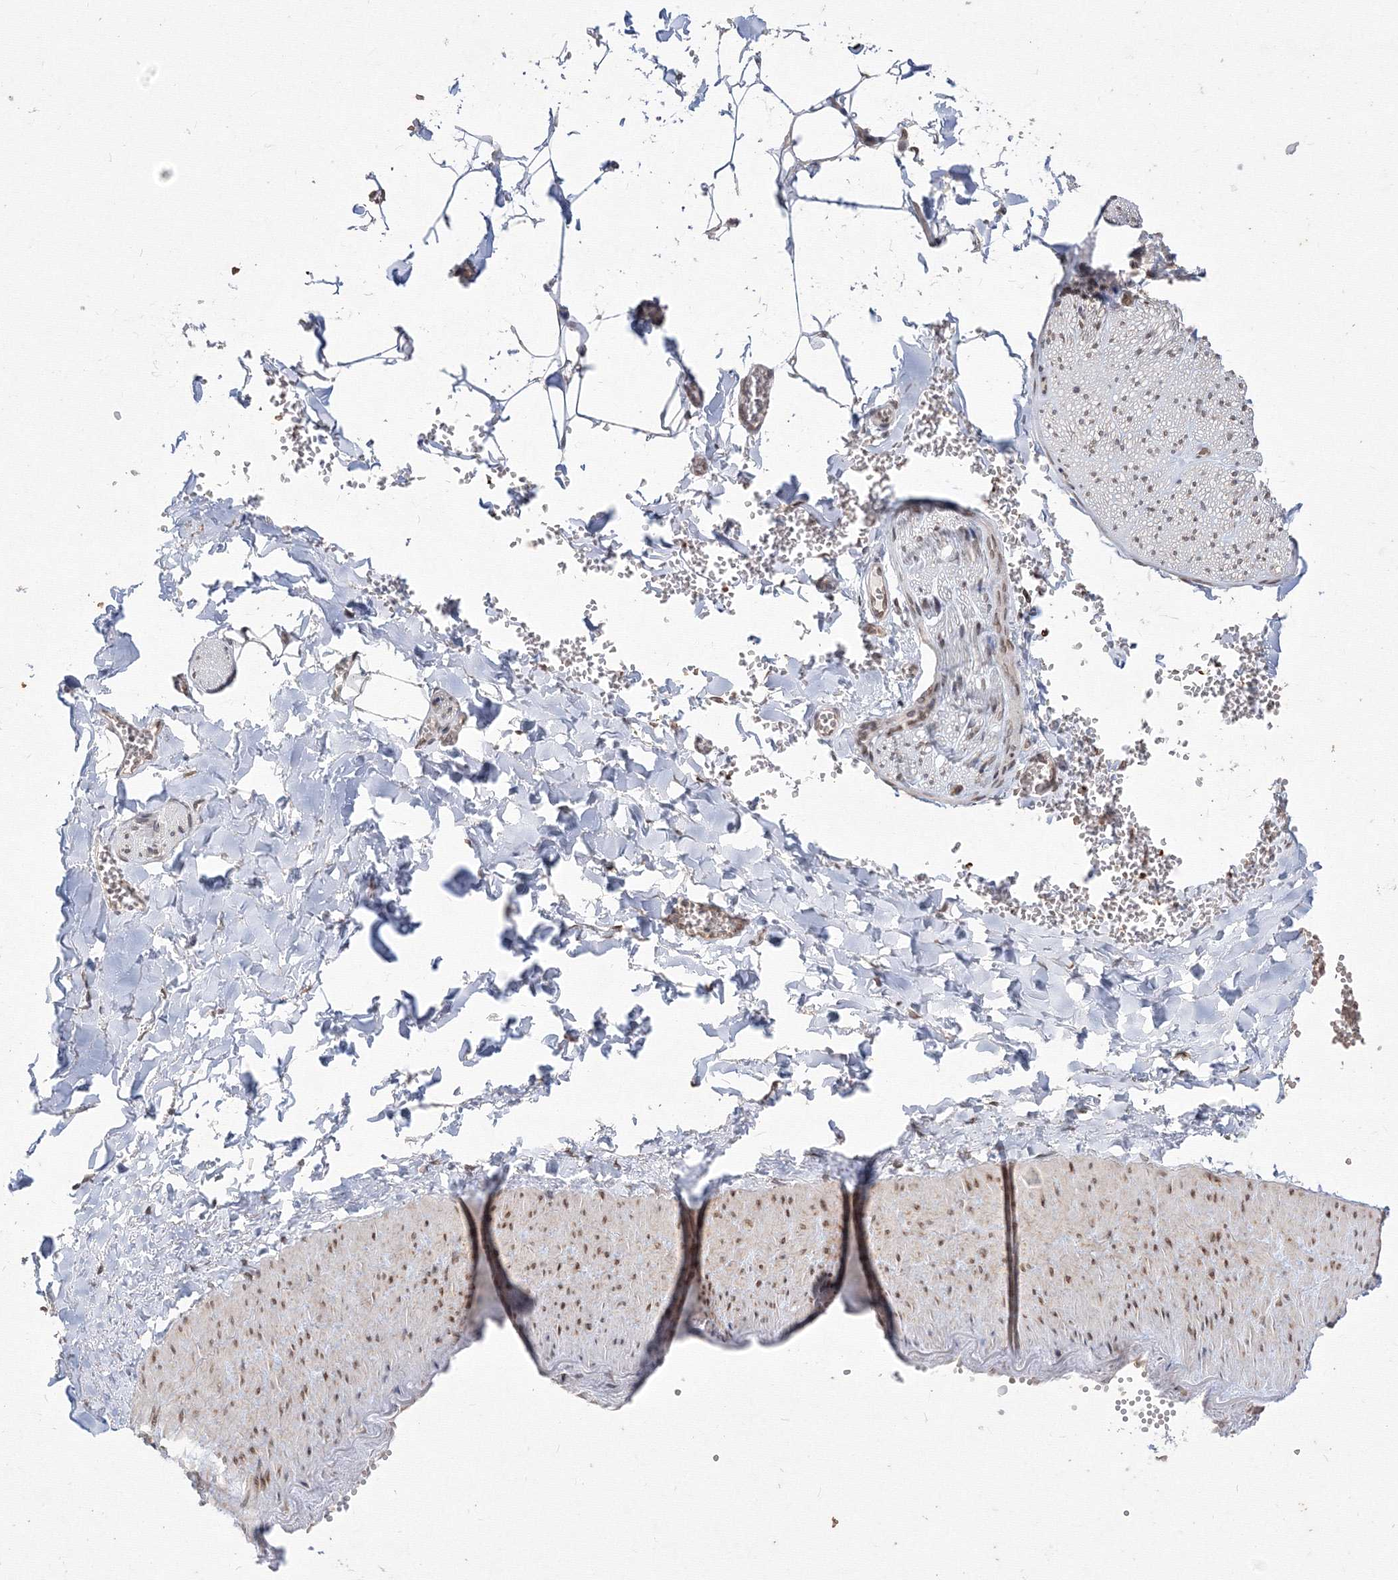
{"staining": {"intensity": "moderate", "quantity": ">75%", "location": "nuclear"}, "tissue": "adipose tissue", "cell_type": "Adipocytes", "image_type": "normal", "snomed": [{"axis": "morphology", "description": "Normal tissue, NOS"}, {"axis": "topography", "description": "Gallbladder"}, {"axis": "topography", "description": "Peripheral nerve tissue"}], "caption": "The image displays a brown stain indicating the presence of a protein in the nuclear of adipocytes in adipose tissue.", "gene": "DNAJB2", "patient": {"sex": "male", "age": 38}}